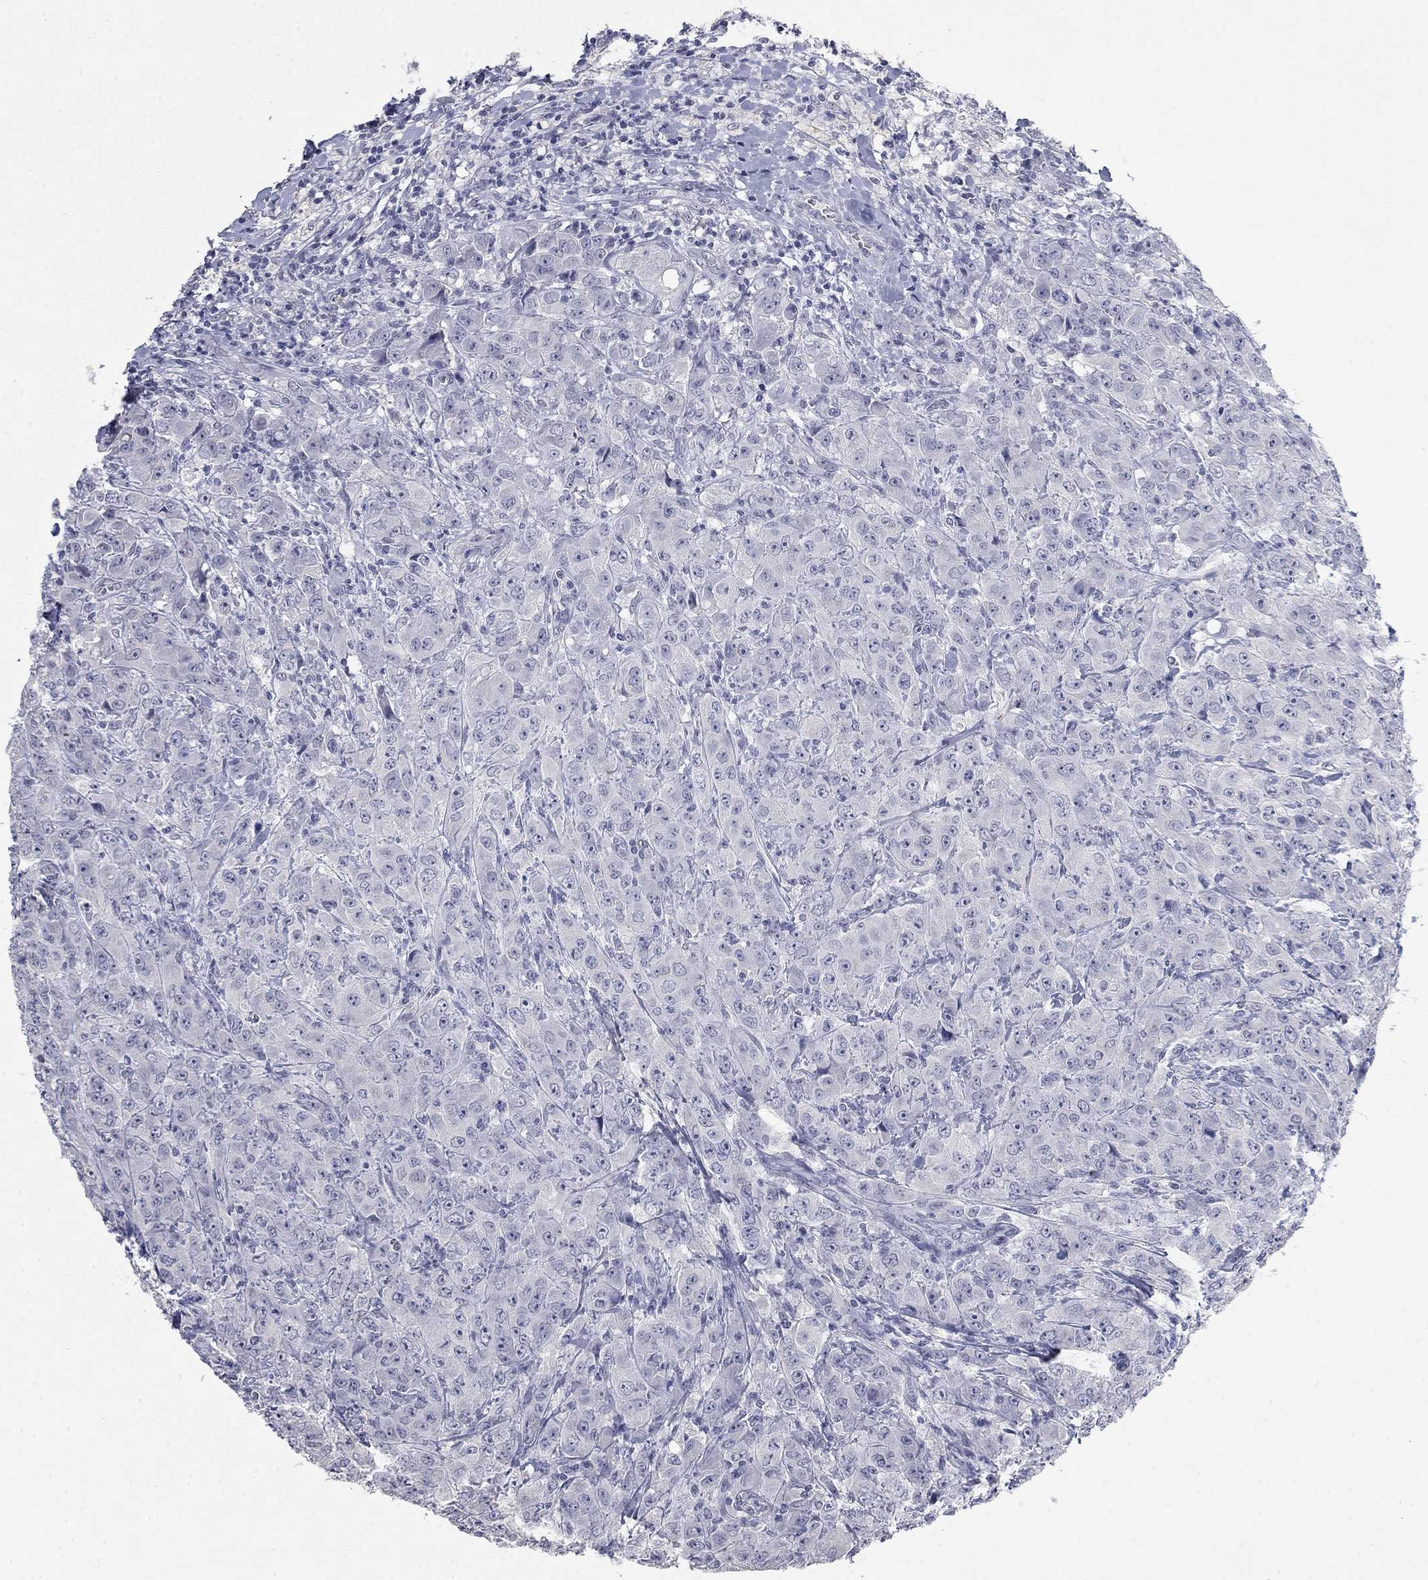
{"staining": {"intensity": "negative", "quantity": "none", "location": "none"}, "tissue": "breast cancer", "cell_type": "Tumor cells", "image_type": "cancer", "snomed": [{"axis": "morphology", "description": "Duct carcinoma"}, {"axis": "topography", "description": "Breast"}], "caption": "High power microscopy photomicrograph of an IHC photomicrograph of breast infiltrating ductal carcinoma, revealing no significant staining in tumor cells.", "gene": "SLC51A", "patient": {"sex": "female", "age": 43}}